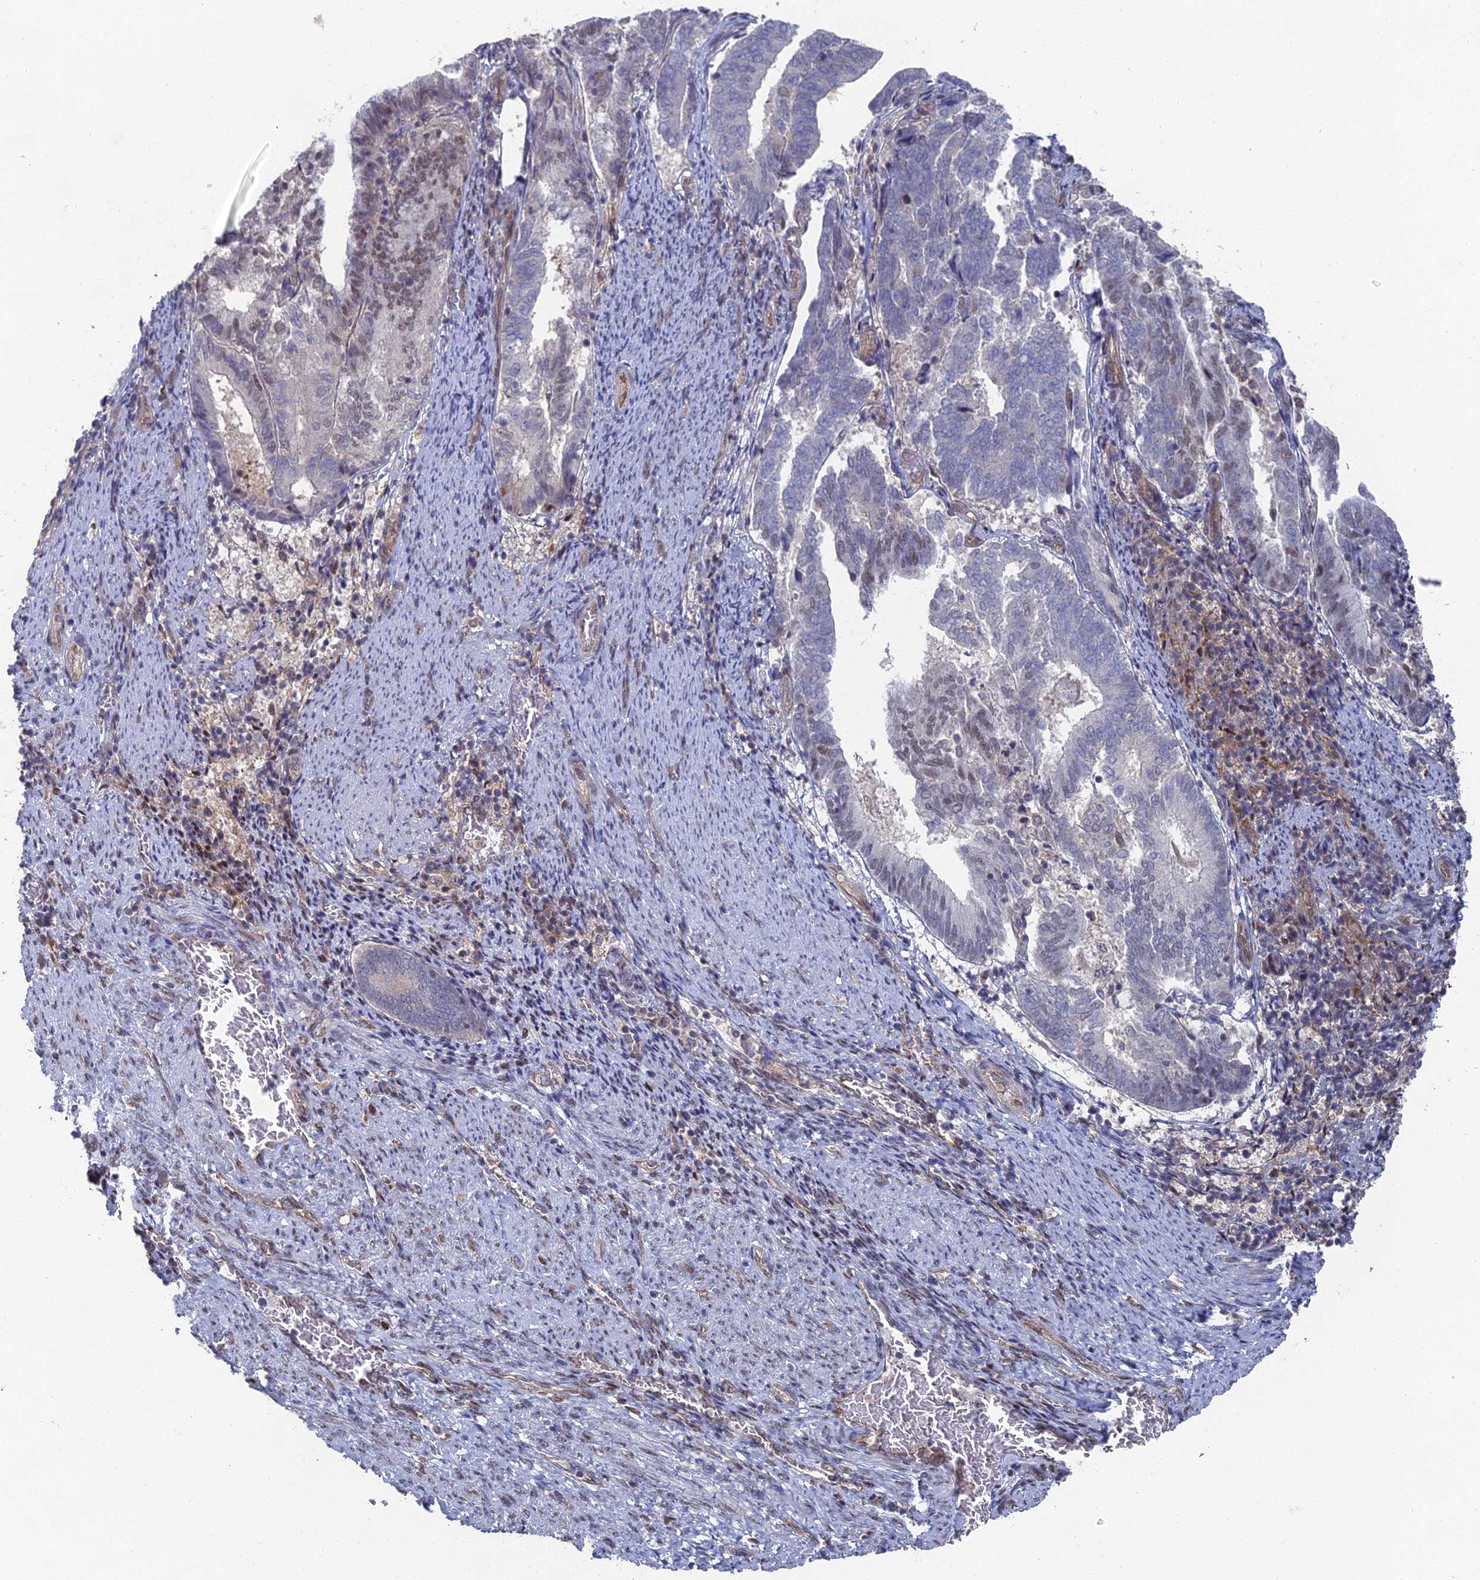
{"staining": {"intensity": "negative", "quantity": "none", "location": "none"}, "tissue": "endometrial cancer", "cell_type": "Tumor cells", "image_type": "cancer", "snomed": [{"axis": "morphology", "description": "Adenocarcinoma, NOS"}, {"axis": "topography", "description": "Endometrium"}], "caption": "Tumor cells show no significant protein staining in adenocarcinoma (endometrial).", "gene": "UNC5D", "patient": {"sex": "female", "age": 80}}